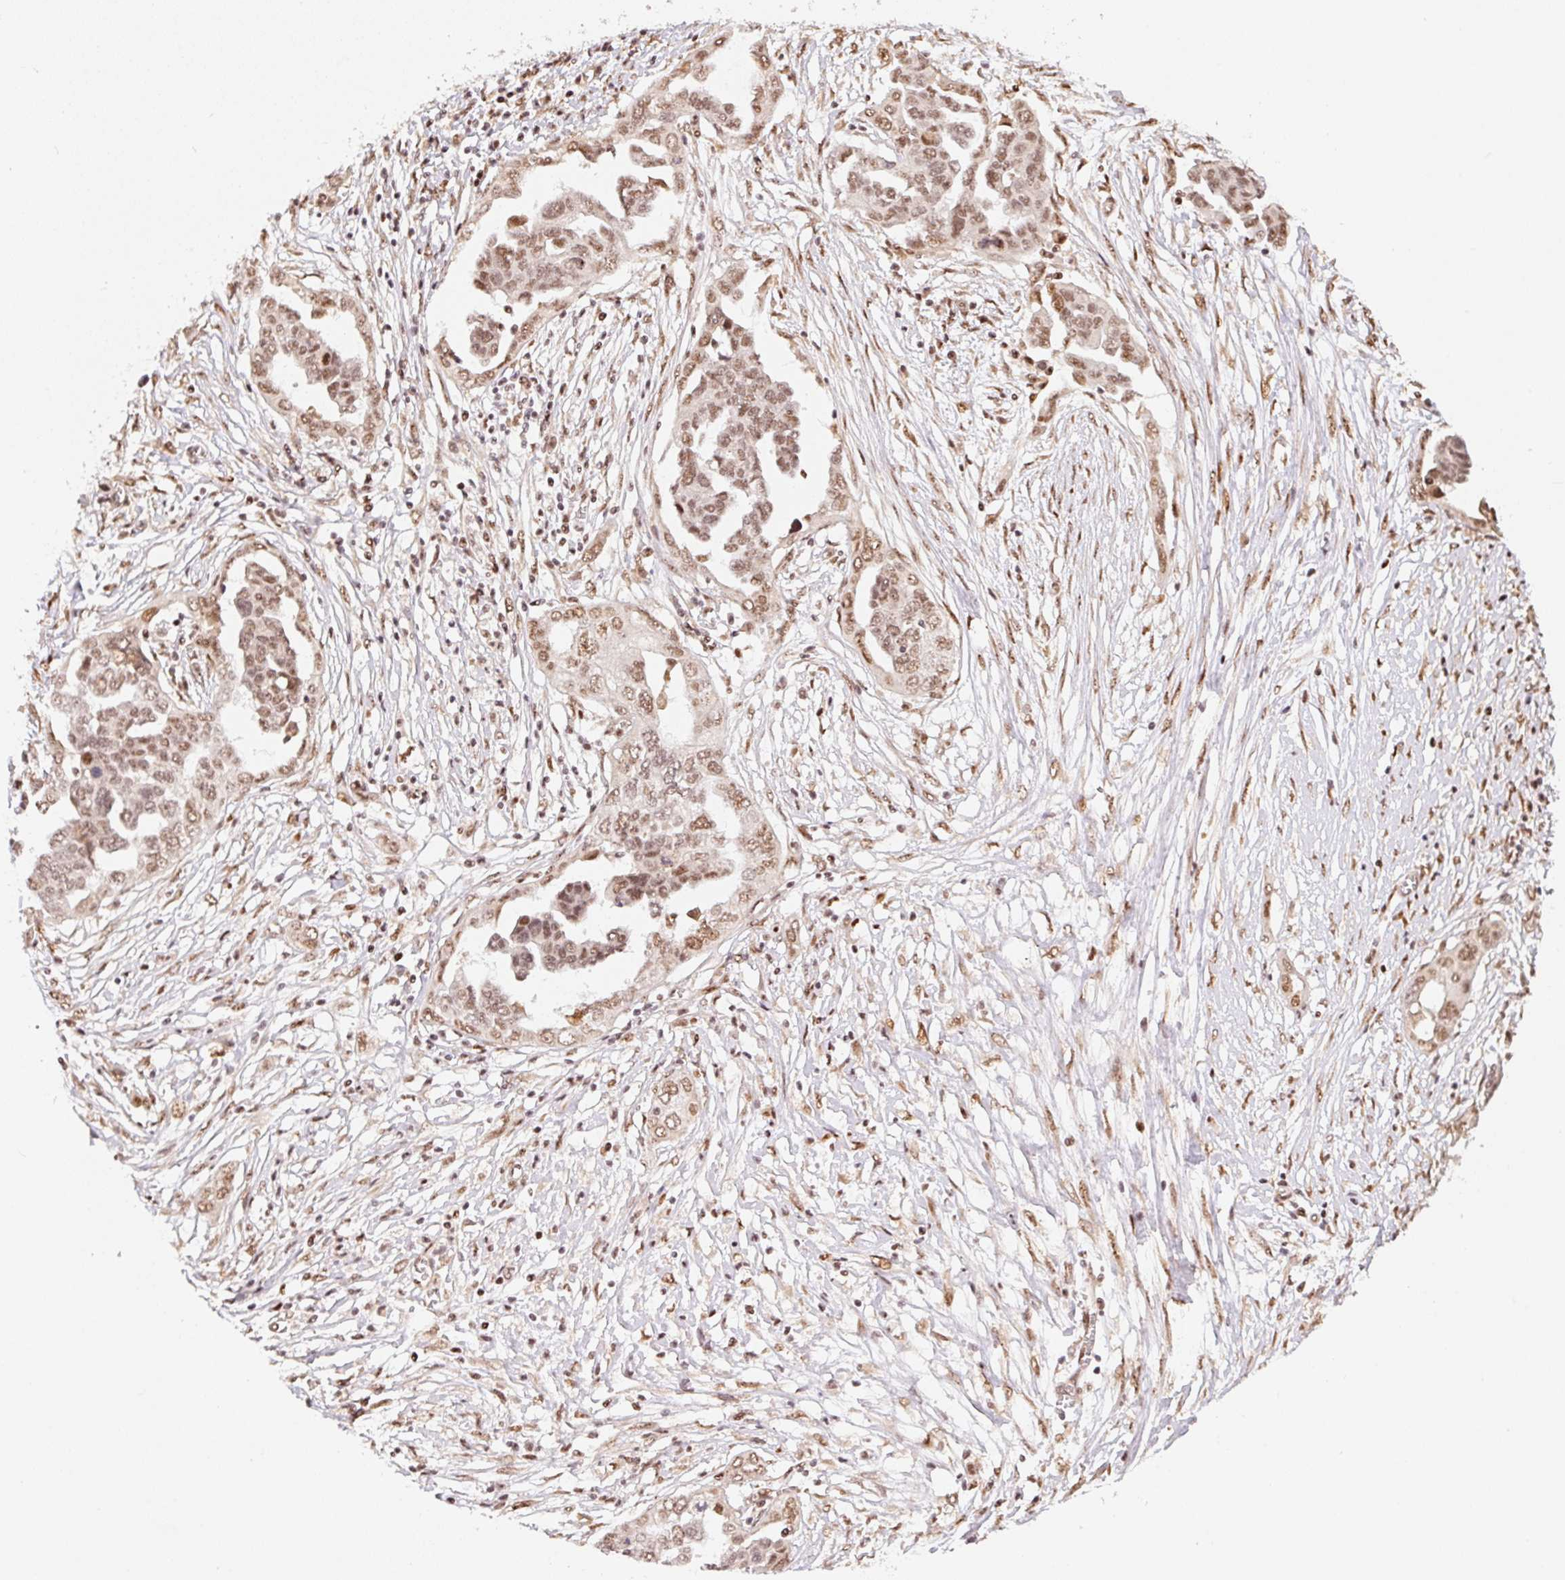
{"staining": {"intensity": "moderate", "quantity": ">75%", "location": "nuclear"}, "tissue": "ovarian cancer", "cell_type": "Tumor cells", "image_type": "cancer", "snomed": [{"axis": "morphology", "description": "Cystadenocarcinoma, serous, NOS"}, {"axis": "topography", "description": "Ovary"}], "caption": "Immunohistochemical staining of human ovarian cancer exhibits medium levels of moderate nuclear protein expression in about >75% of tumor cells. (DAB (3,3'-diaminobenzidine) = brown stain, brightfield microscopy at high magnification).", "gene": "INTS8", "patient": {"sex": "female", "age": 59}}